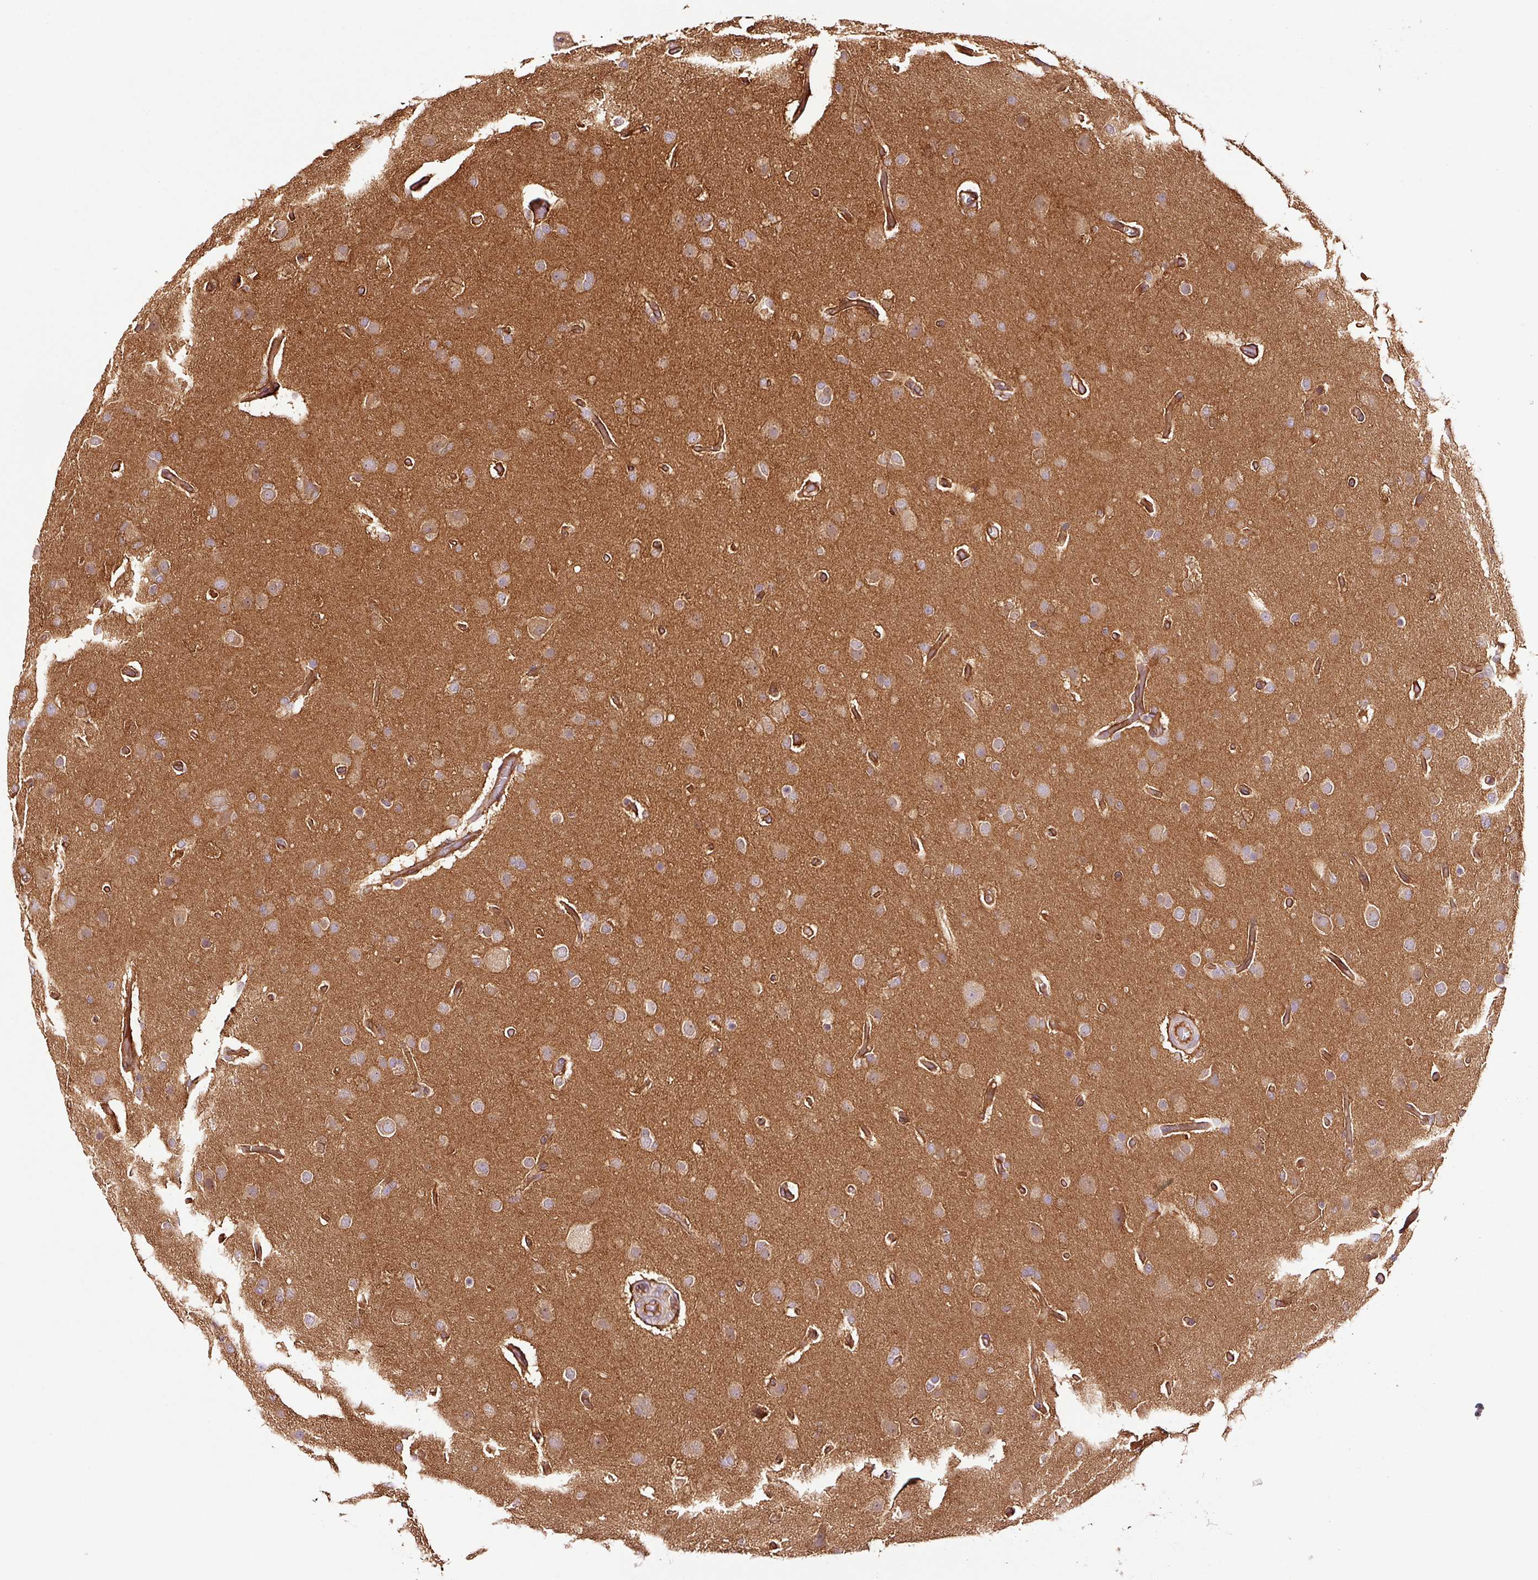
{"staining": {"intensity": "moderate", "quantity": ">75%", "location": "cytoplasmic/membranous"}, "tissue": "glioma", "cell_type": "Tumor cells", "image_type": "cancer", "snomed": [{"axis": "morphology", "description": "Glioma, malignant, High grade"}, {"axis": "topography", "description": "Brain"}], "caption": "Tumor cells exhibit moderate cytoplasmic/membranous staining in approximately >75% of cells in malignant glioma (high-grade). The protein is stained brown, and the nuclei are stained in blue (DAB (3,3'-diaminobenzidine) IHC with brightfield microscopy, high magnification).", "gene": "METAP1", "patient": {"sex": "female", "age": 74}}